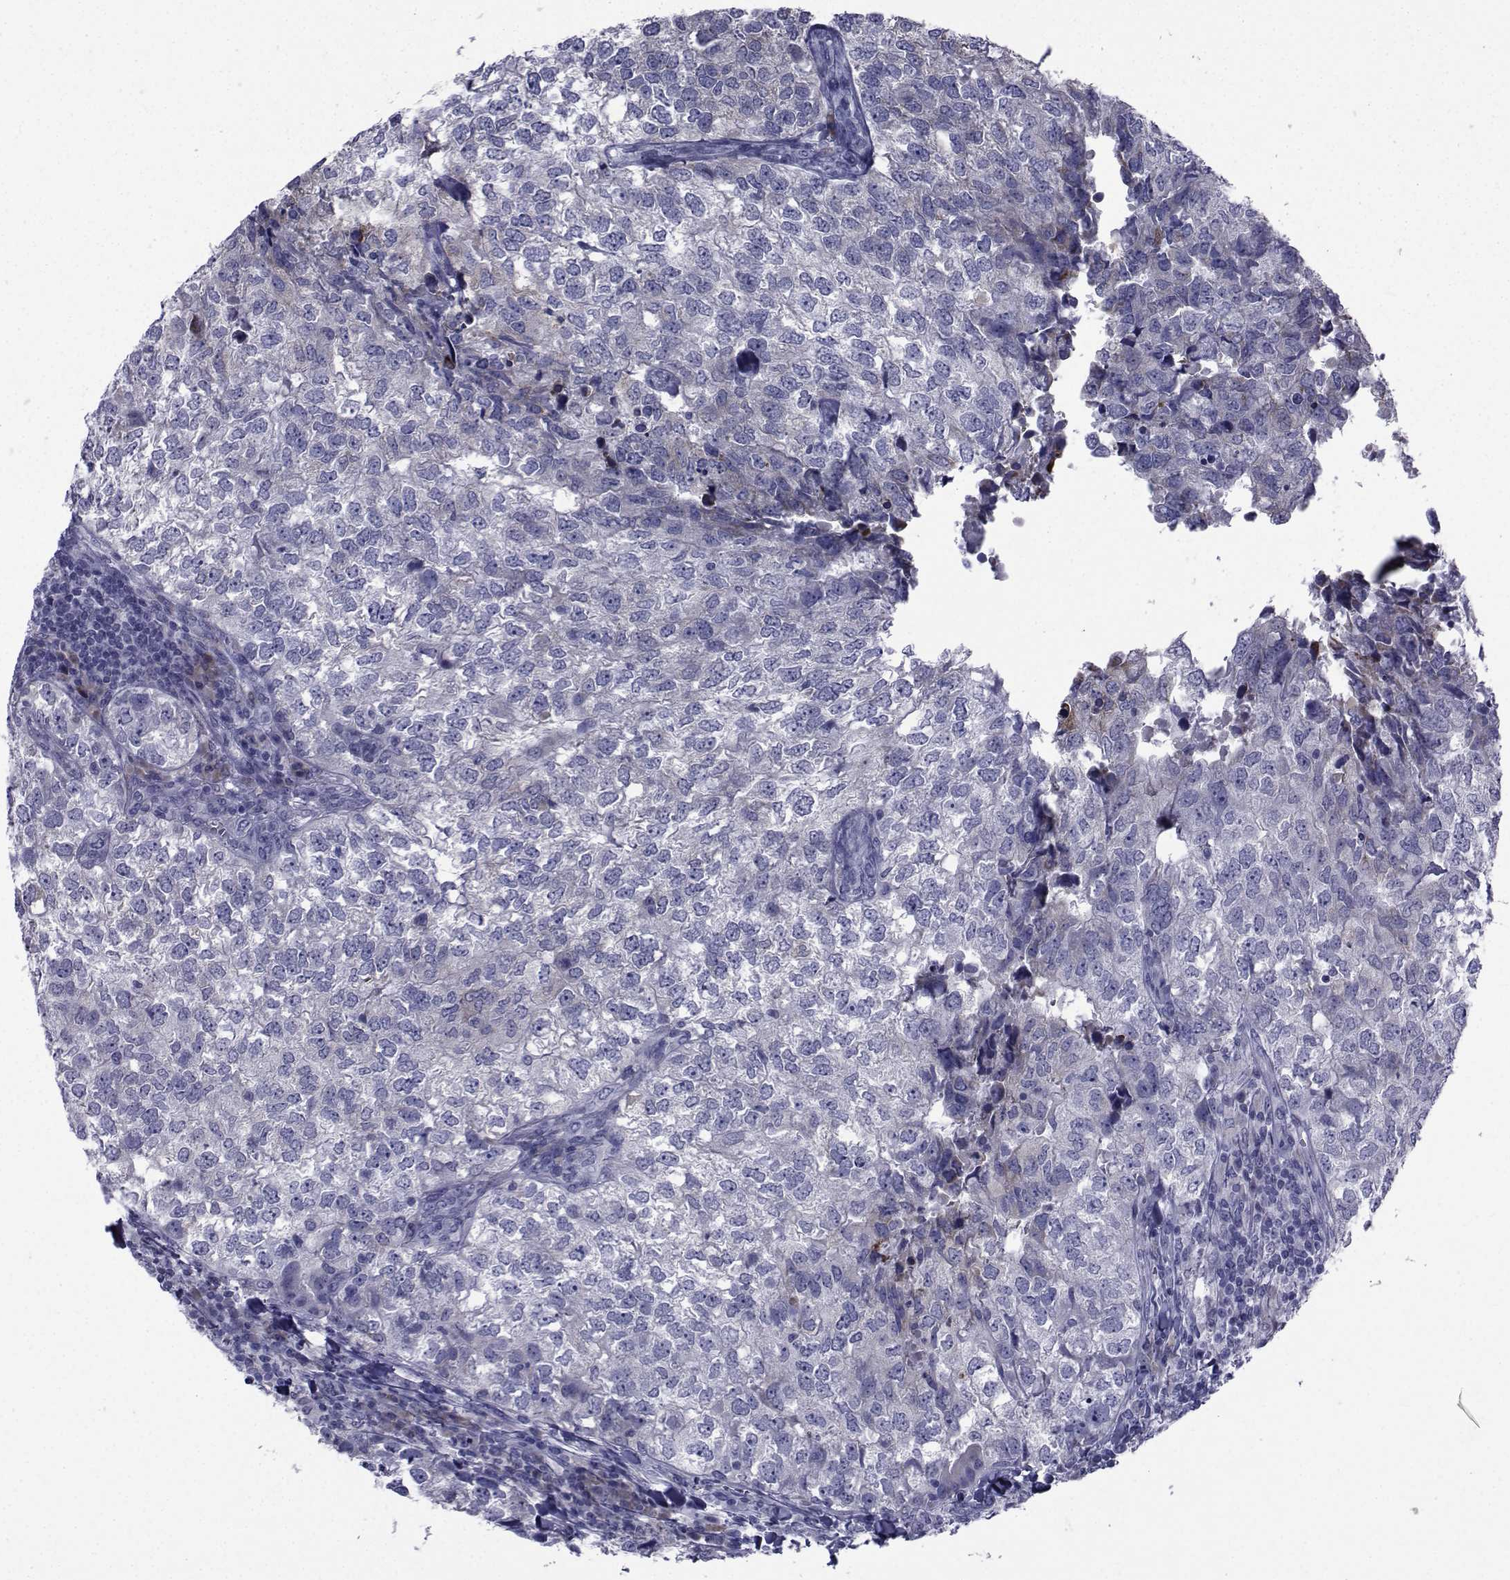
{"staining": {"intensity": "negative", "quantity": "none", "location": "none"}, "tissue": "breast cancer", "cell_type": "Tumor cells", "image_type": "cancer", "snomed": [{"axis": "morphology", "description": "Duct carcinoma"}, {"axis": "topography", "description": "Breast"}], "caption": "An immunohistochemistry image of intraductal carcinoma (breast) is shown. There is no staining in tumor cells of intraductal carcinoma (breast).", "gene": "ROPN1", "patient": {"sex": "female", "age": 30}}